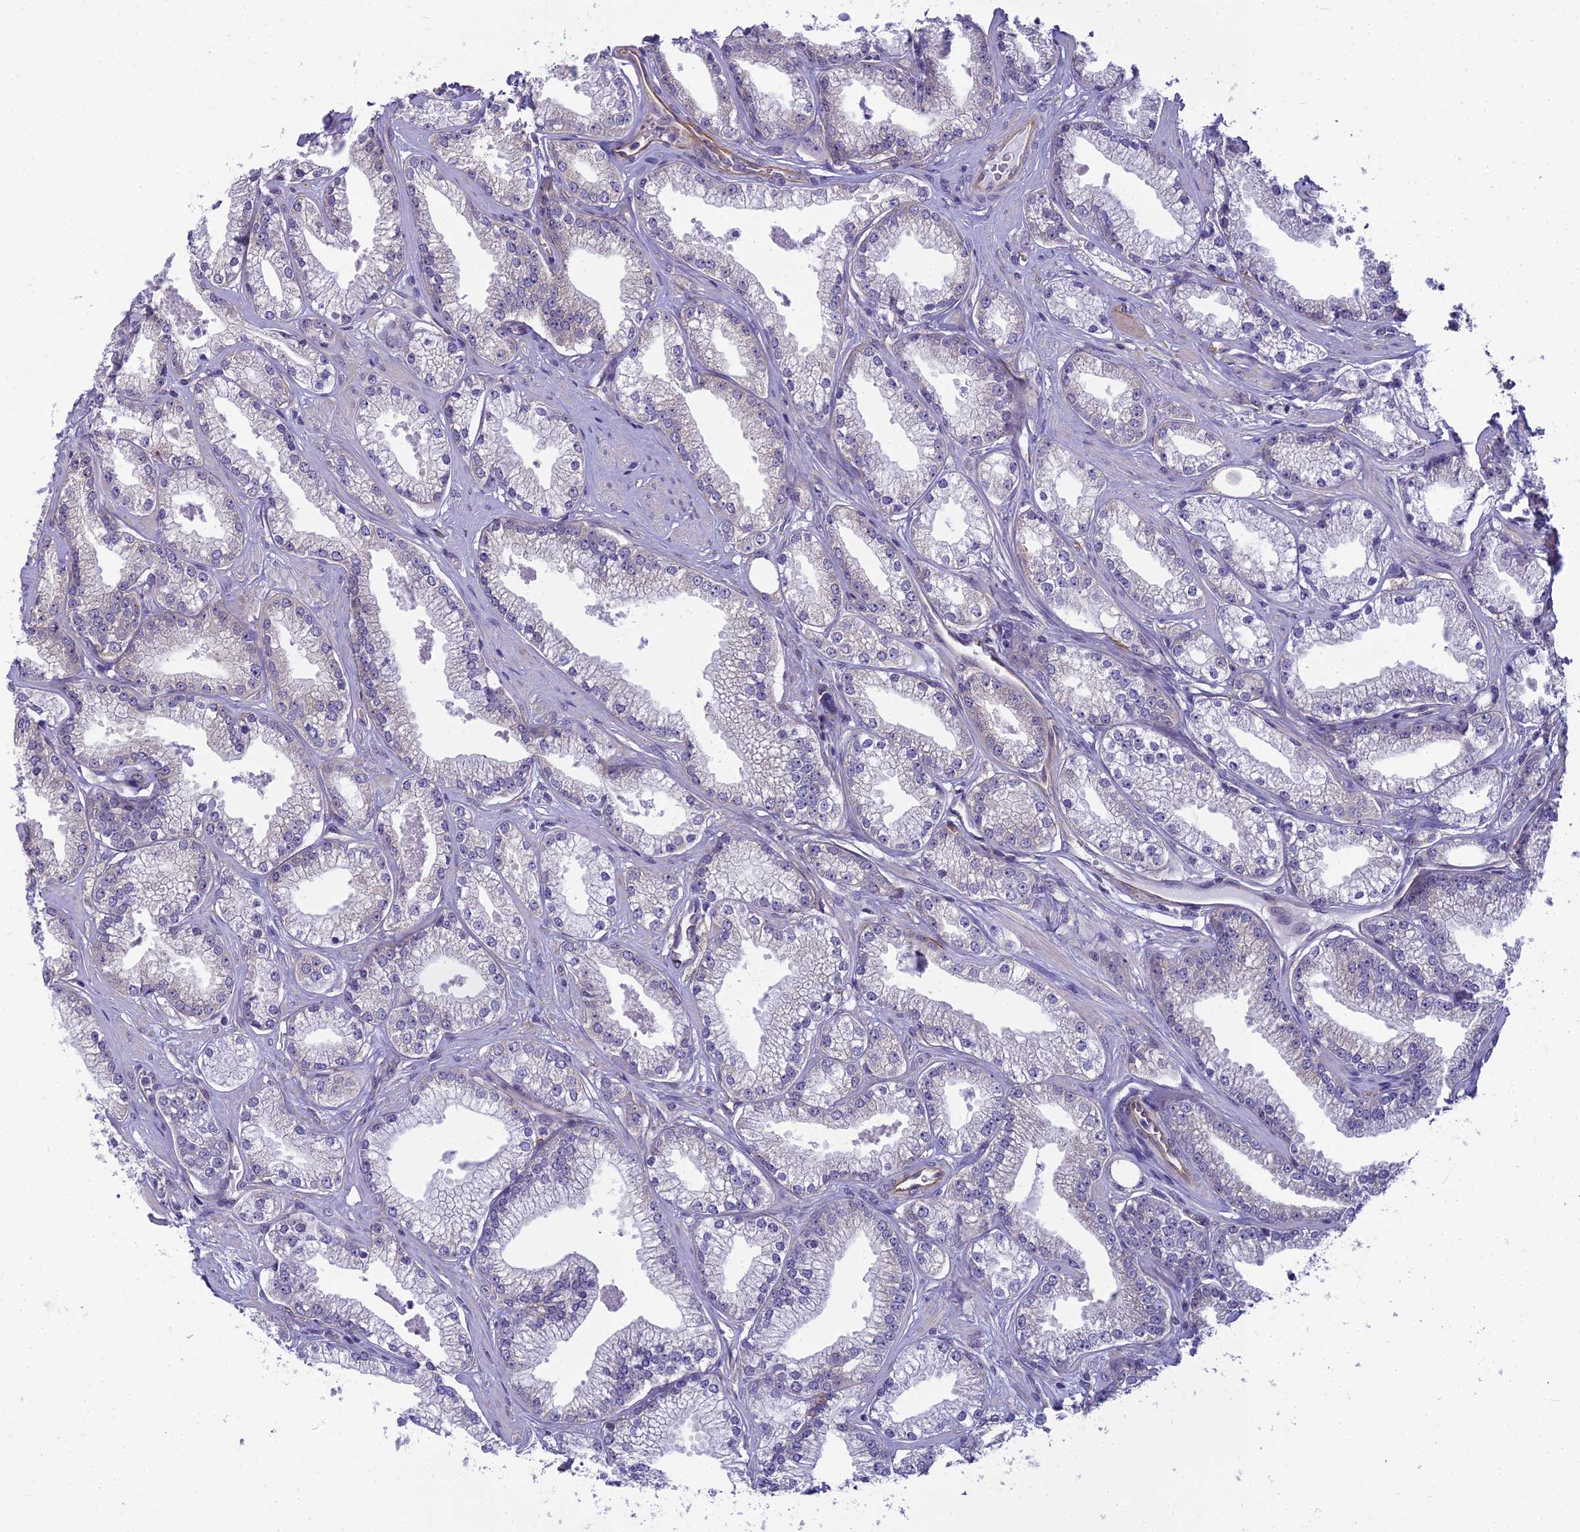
{"staining": {"intensity": "negative", "quantity": "none", "location": "none"}, "tissue": "prostate cancer", "cell_type": "Tumor cells", "image_type": "cancer", "snomed": [{"axis": "morphology", "description": "Adenocarcinoma, High grade"}, {"axis": "topography", "description": "Prostate"}], "caption": "Immunohistochemical staining of high-grade adenocarcinoma (prostate) exhibits no significant positivity in tumor cells.", "gene": "RGL3", "patient": {"sex": "male", "age": 67}}